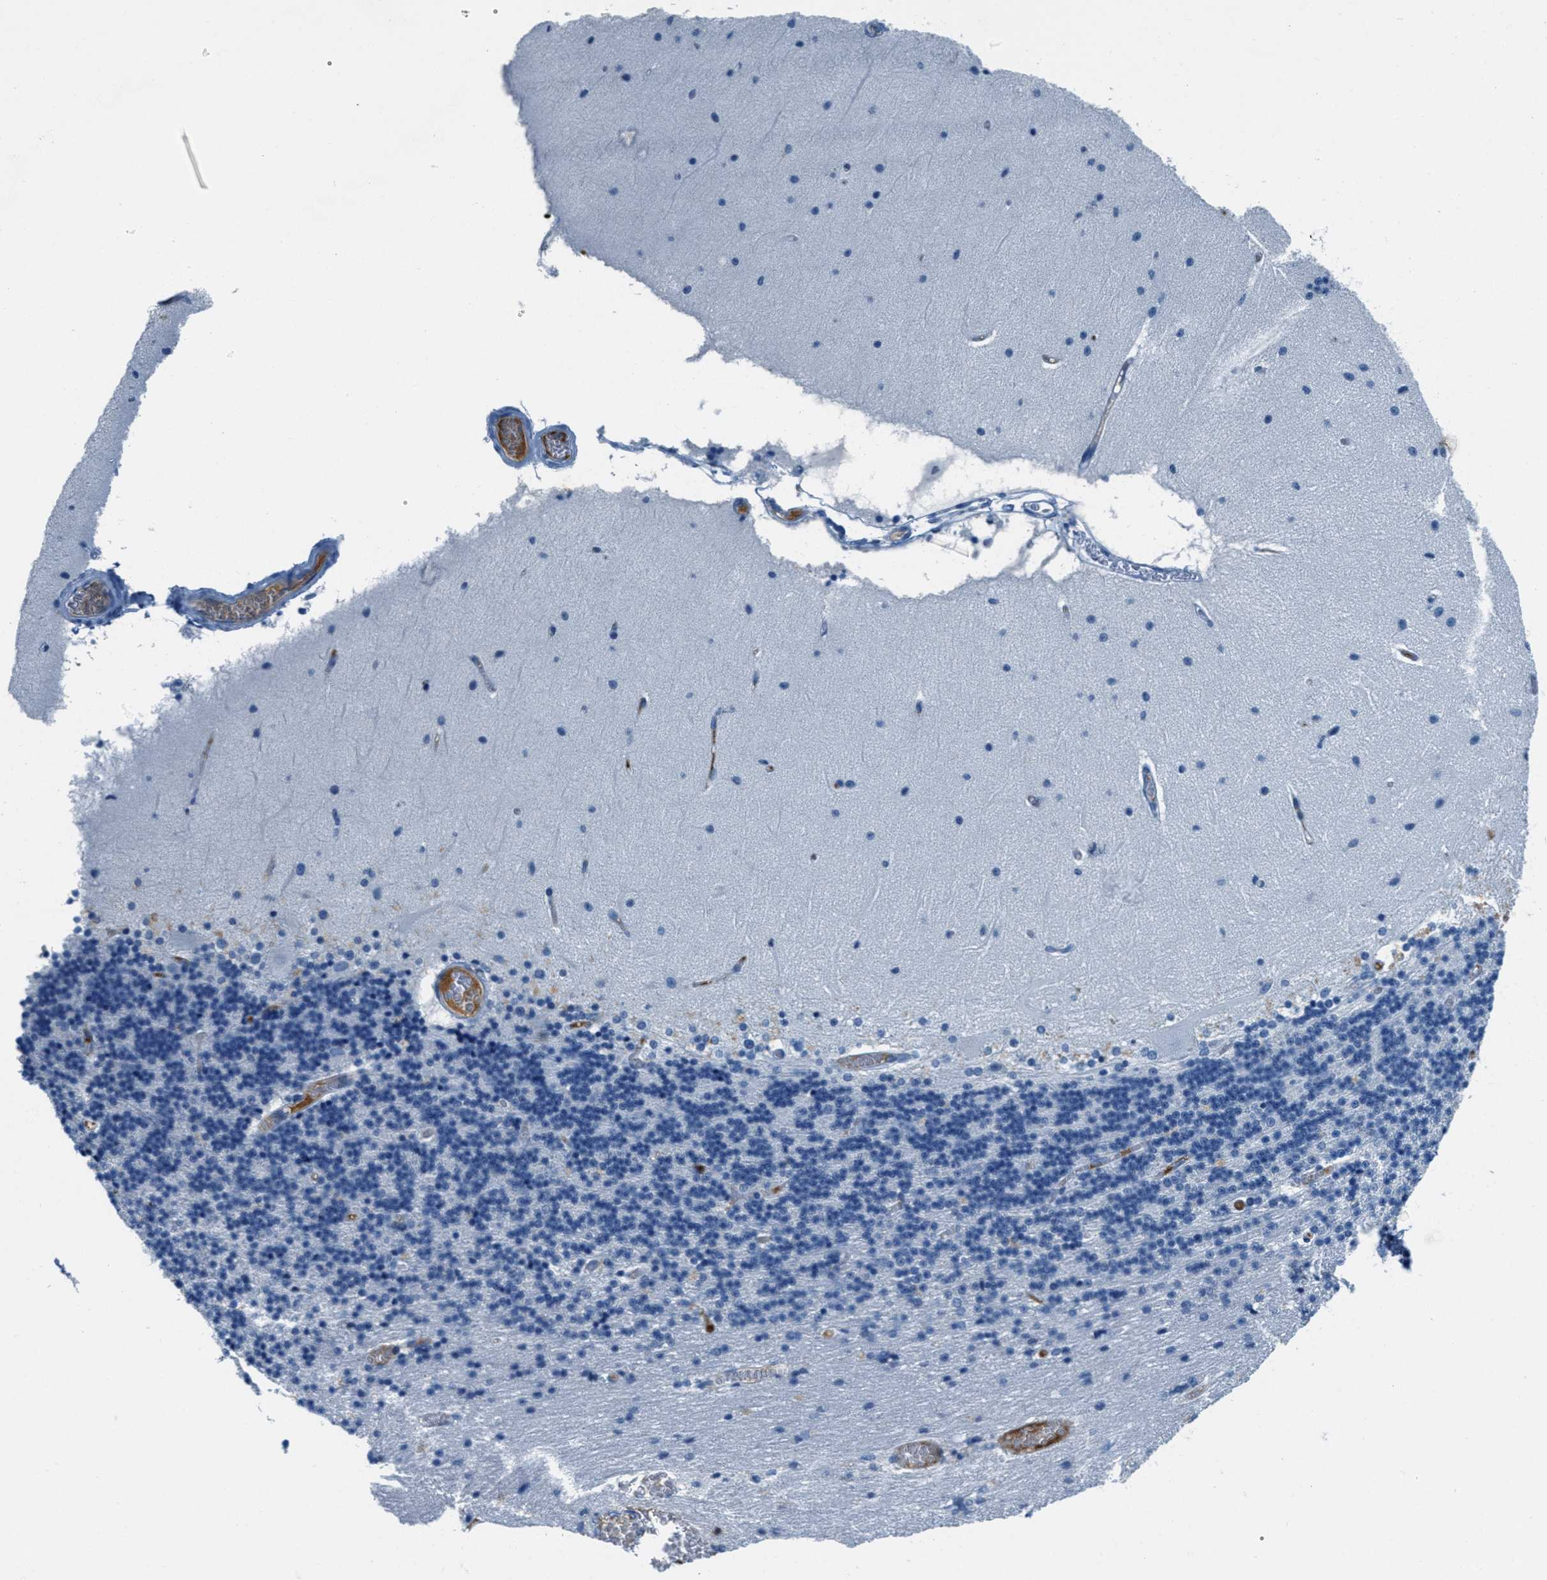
{"staining": {"intensity": "negative", "quantity": "none", "location": "none"}, "tissue": "cerebellum", "cell_type": "Cells in granular layer", "image_type": "normal", "snomed": [{"axis": "morphology", "description": "Normal tissue, NOS"}, {"axis": "topography", "description": "Cerebellum"}], "caption": "An immunohistochemistry (IHC) histopathology image of benign cerebellum is shown. There is no staining in cells in granular layer of cerebellum.", "gene": "A2M", "patient": {"sex": "female", "age": 54}}